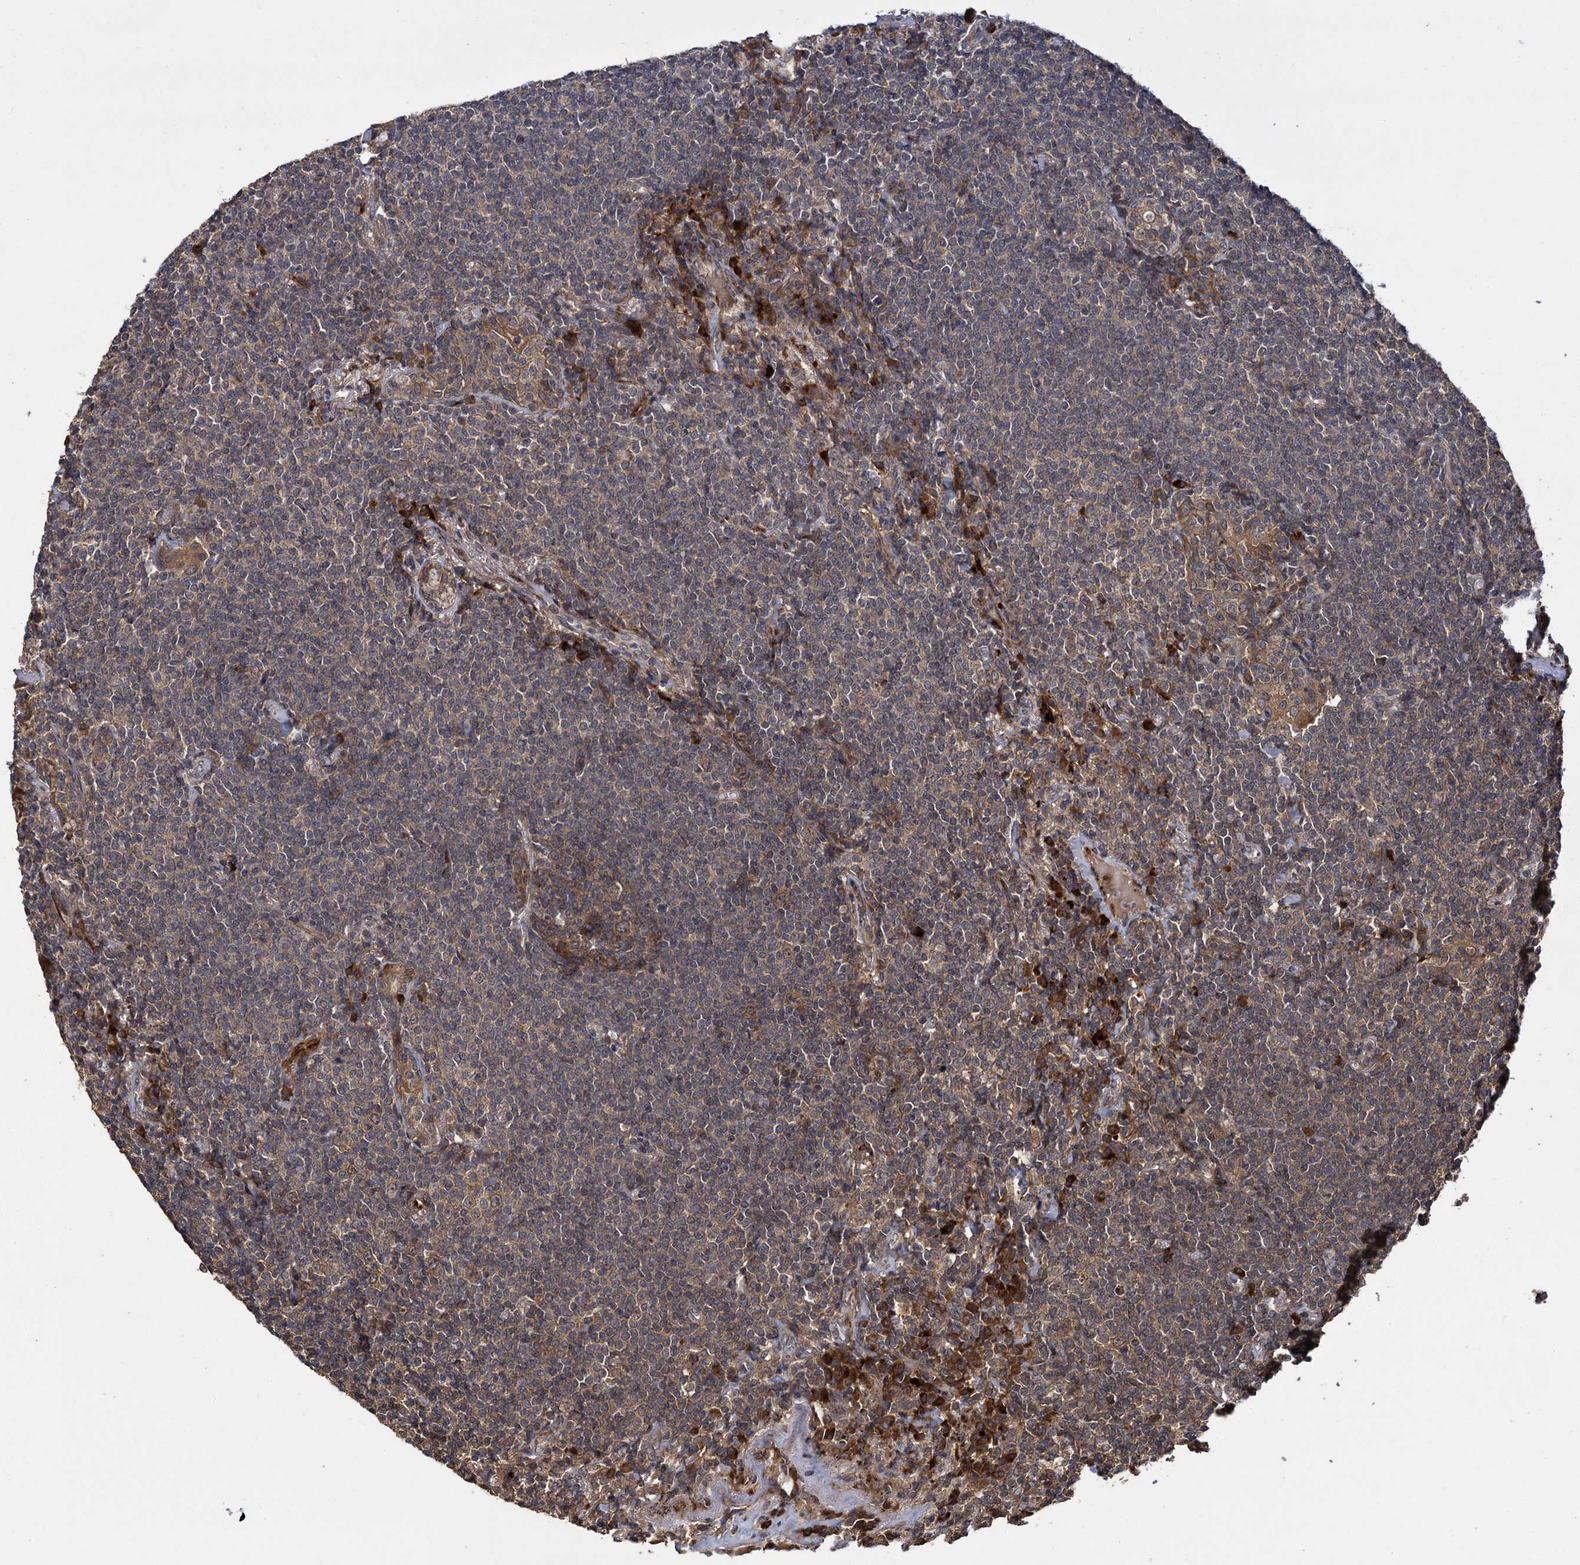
{"staining": {"intensity": "weak", "quantity": ">75%", "location": "cytoplasmic/membranous"}, "tissue": "lymphoma", "cell_type": "Tumor cells", "image_type": "cancer", "snomed": [{"axis": "morphology", "description": "Malignant lymphoma, non-Hodgkin's type, Low grade"}, {"axis": "topography", "description": "Lung"}], "caption": "Immunohistochemistry (IHC) histopathology image of human low-grade malignant lymphoma, non-Hodgkin's type stained for a protein (brown), which shows low levels of weak cytoplasmic/membranous staining in about >75% of tumor cells.", "gene": "INPPL1", "patient": {"sex": "female", "age": 71}}